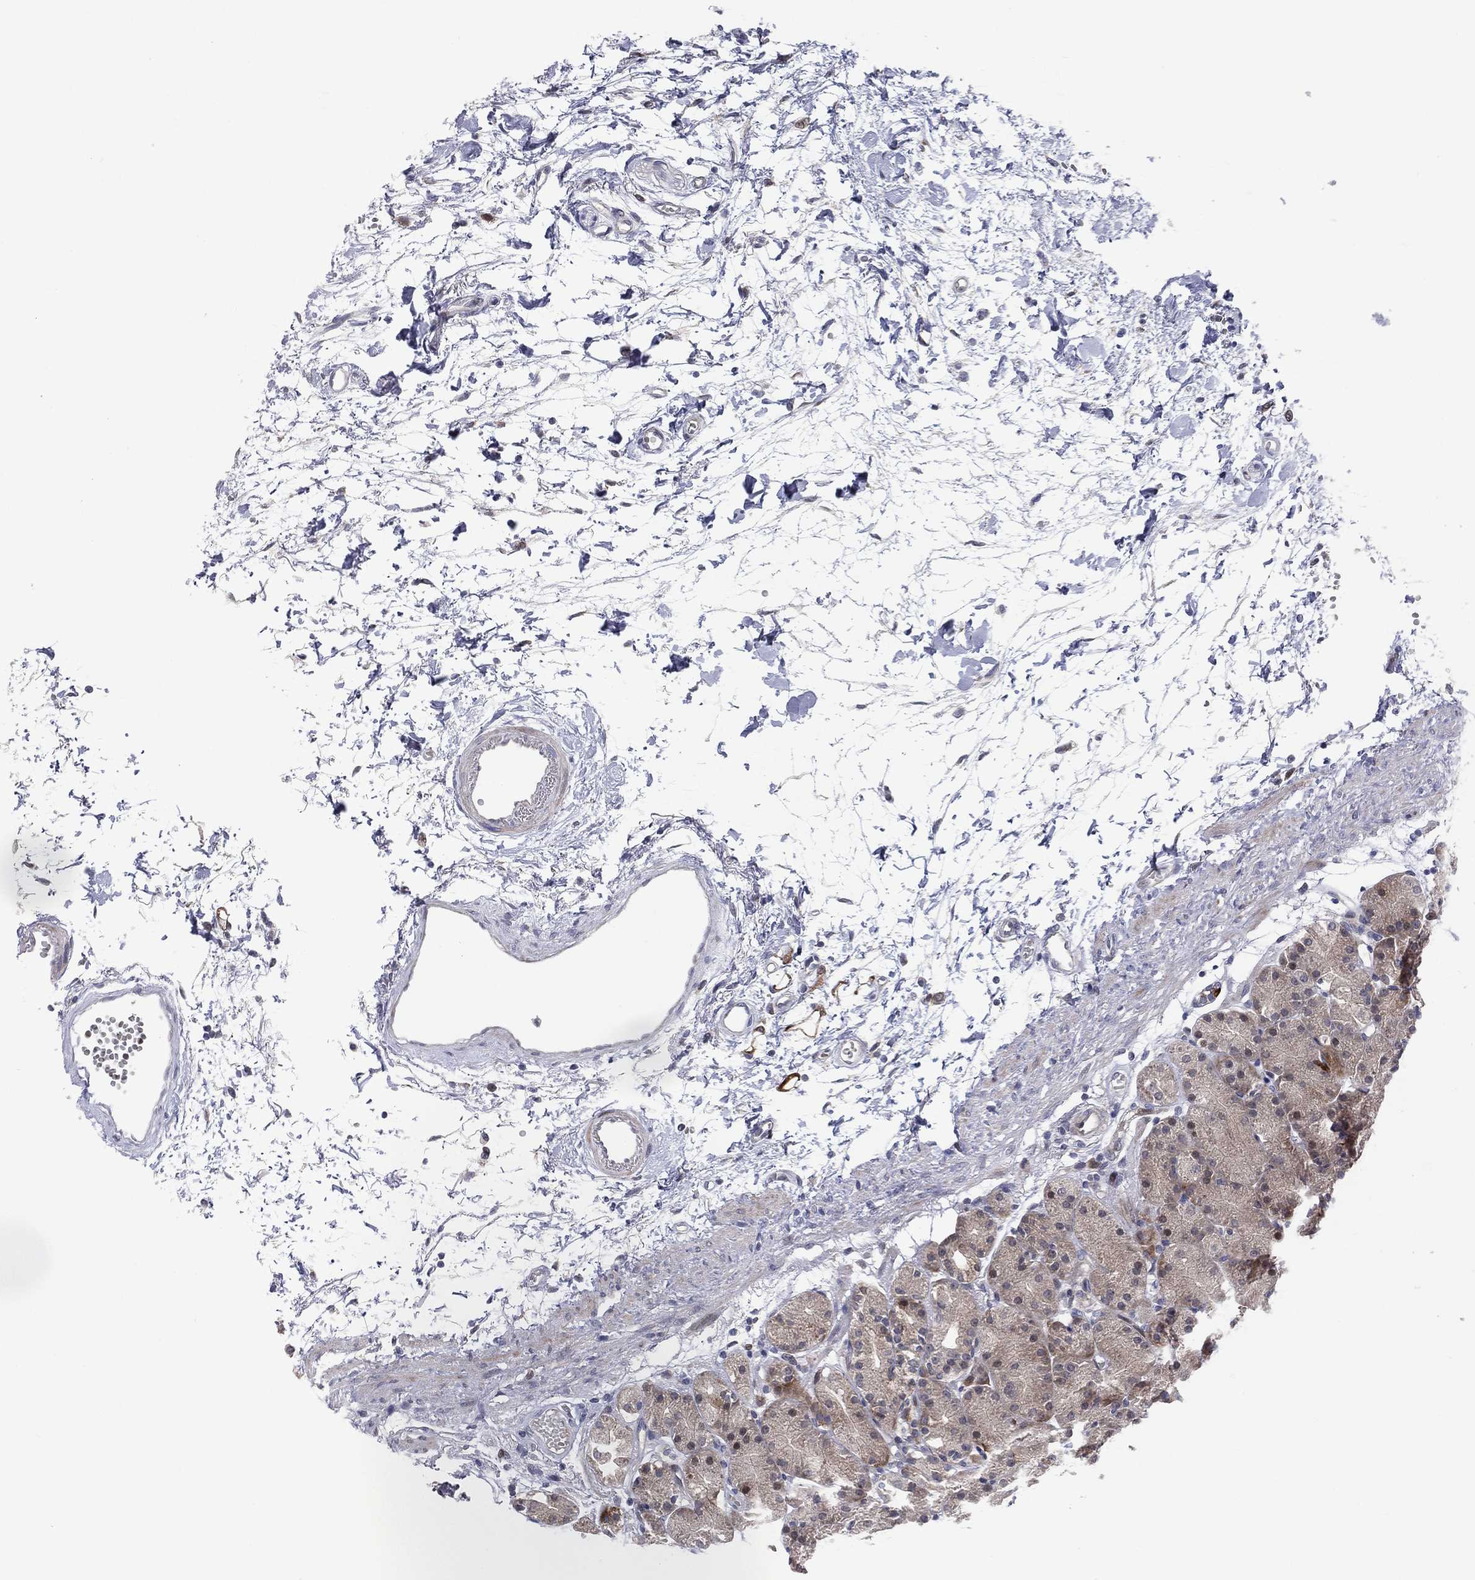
{"staining": {"intensity": "moderate", "quantity": "<25%", "location": "cytoplasmic/membranous"}, "tissue": "stomach", "cell_type": "Glandular cells", "image_type": "normal", "snomed": [{"axis": "morphology", "description": "Normal tissue, NOS"}, {"axis": "morphology", "description": "Adenocarcinoma, NOS"}, {"axis": "topography", "description": "Stomach"}], "caption": "Glandular cells demonstrate moderate cytoplasmic/membranous expression in about <25% of cells in normal stomach.", "gene": "UTP14A", "patient": {"sex": "female", "age": 81}}